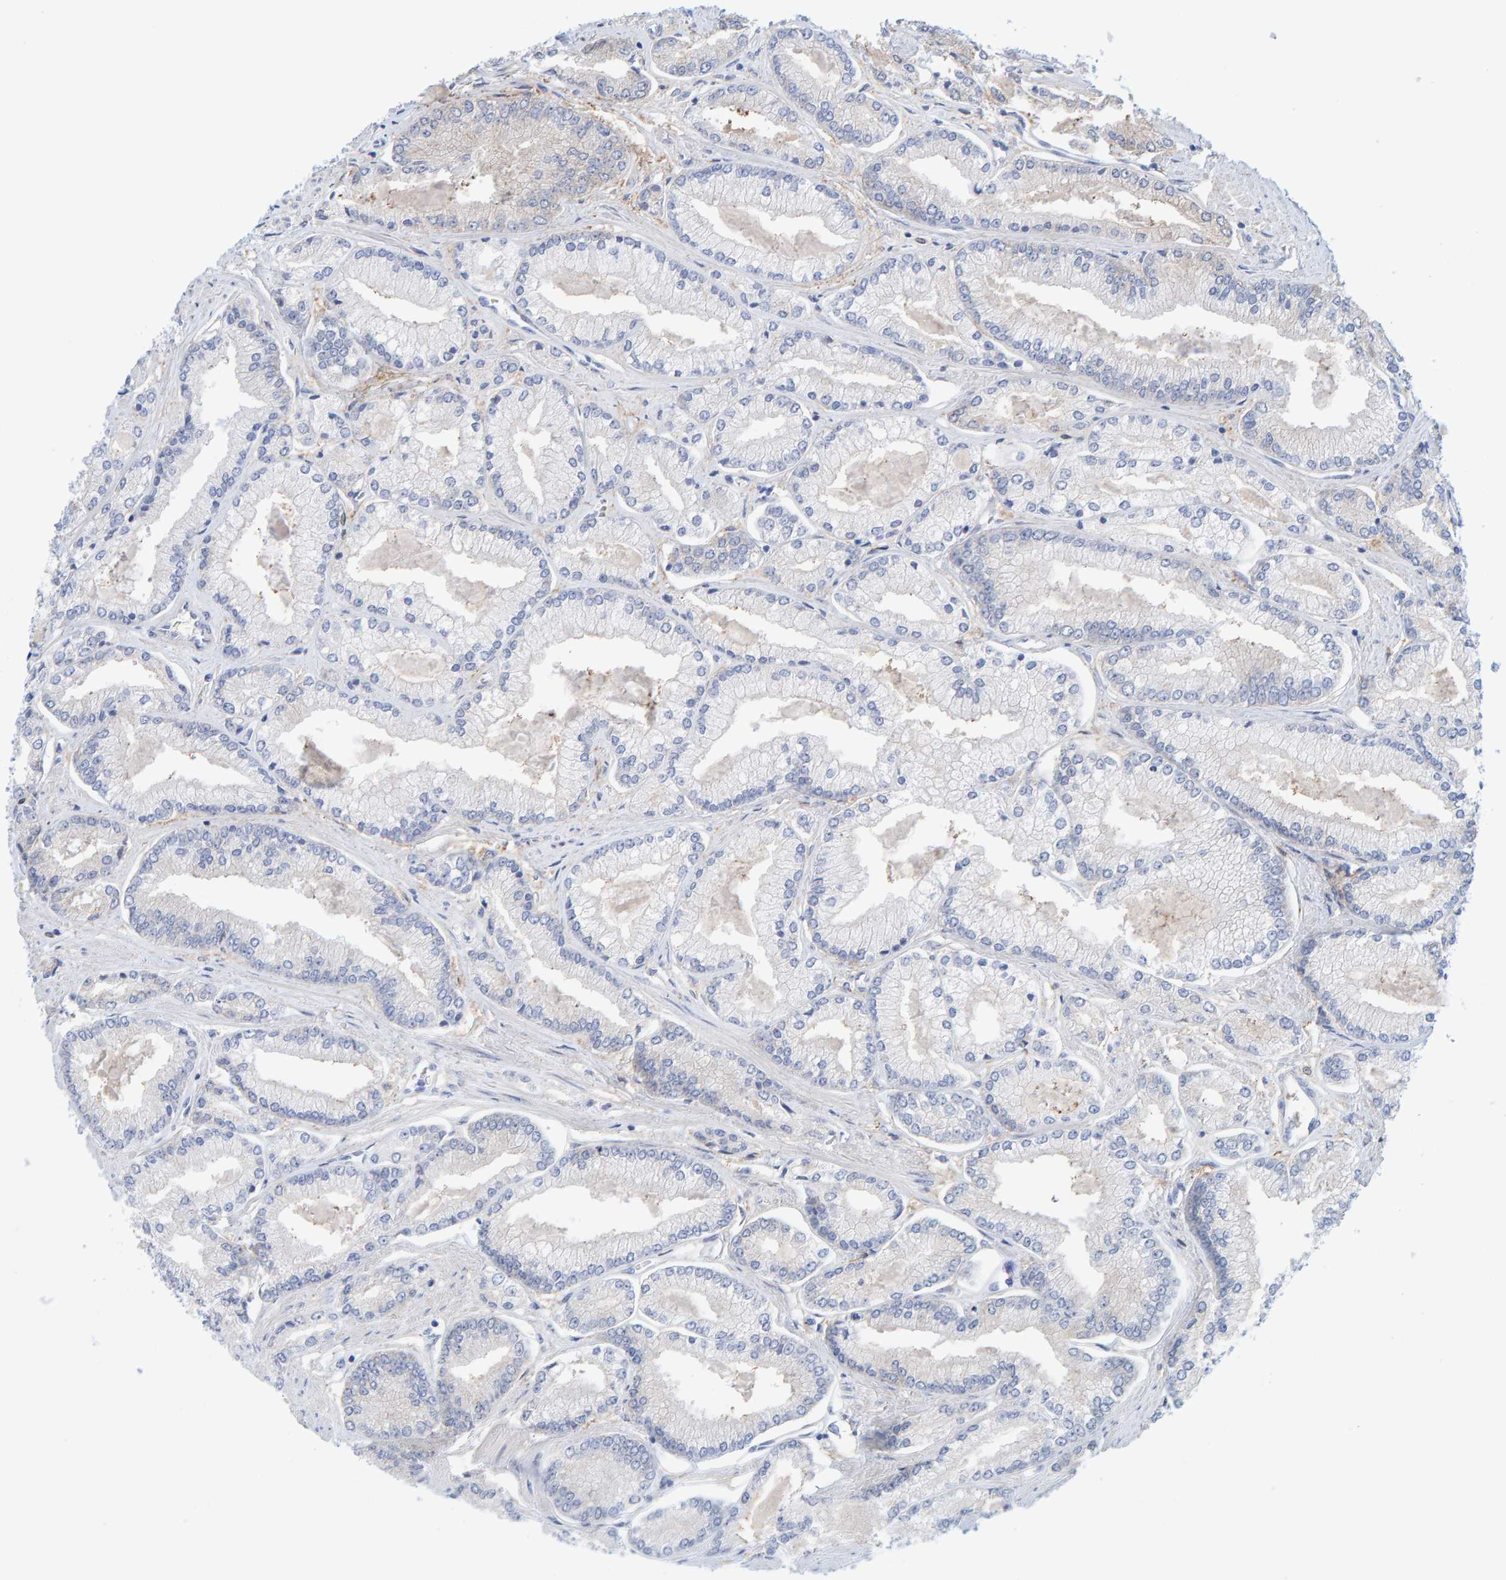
{"staining": {"intensity": "negative", "quantity": "none", "location": "none"}, "tissue": "prostate cancer", "cell_type": "Tumor cells", "image_type": "cancer", "snomed": [{"axis": "morphology", "description": "Adenocarcinoma, Low grade"}, {"axis": "topography", "description": "Prostate"}], "caption": "DAB (3,3'-diaminobenzidine) immunohistochemical staining of human prostate low-grade adenocarcinoma demonstrates no significant positivity in tumor cells.", "gene": "KLHL11", "patient": {"sex": "male", "age": 52}}